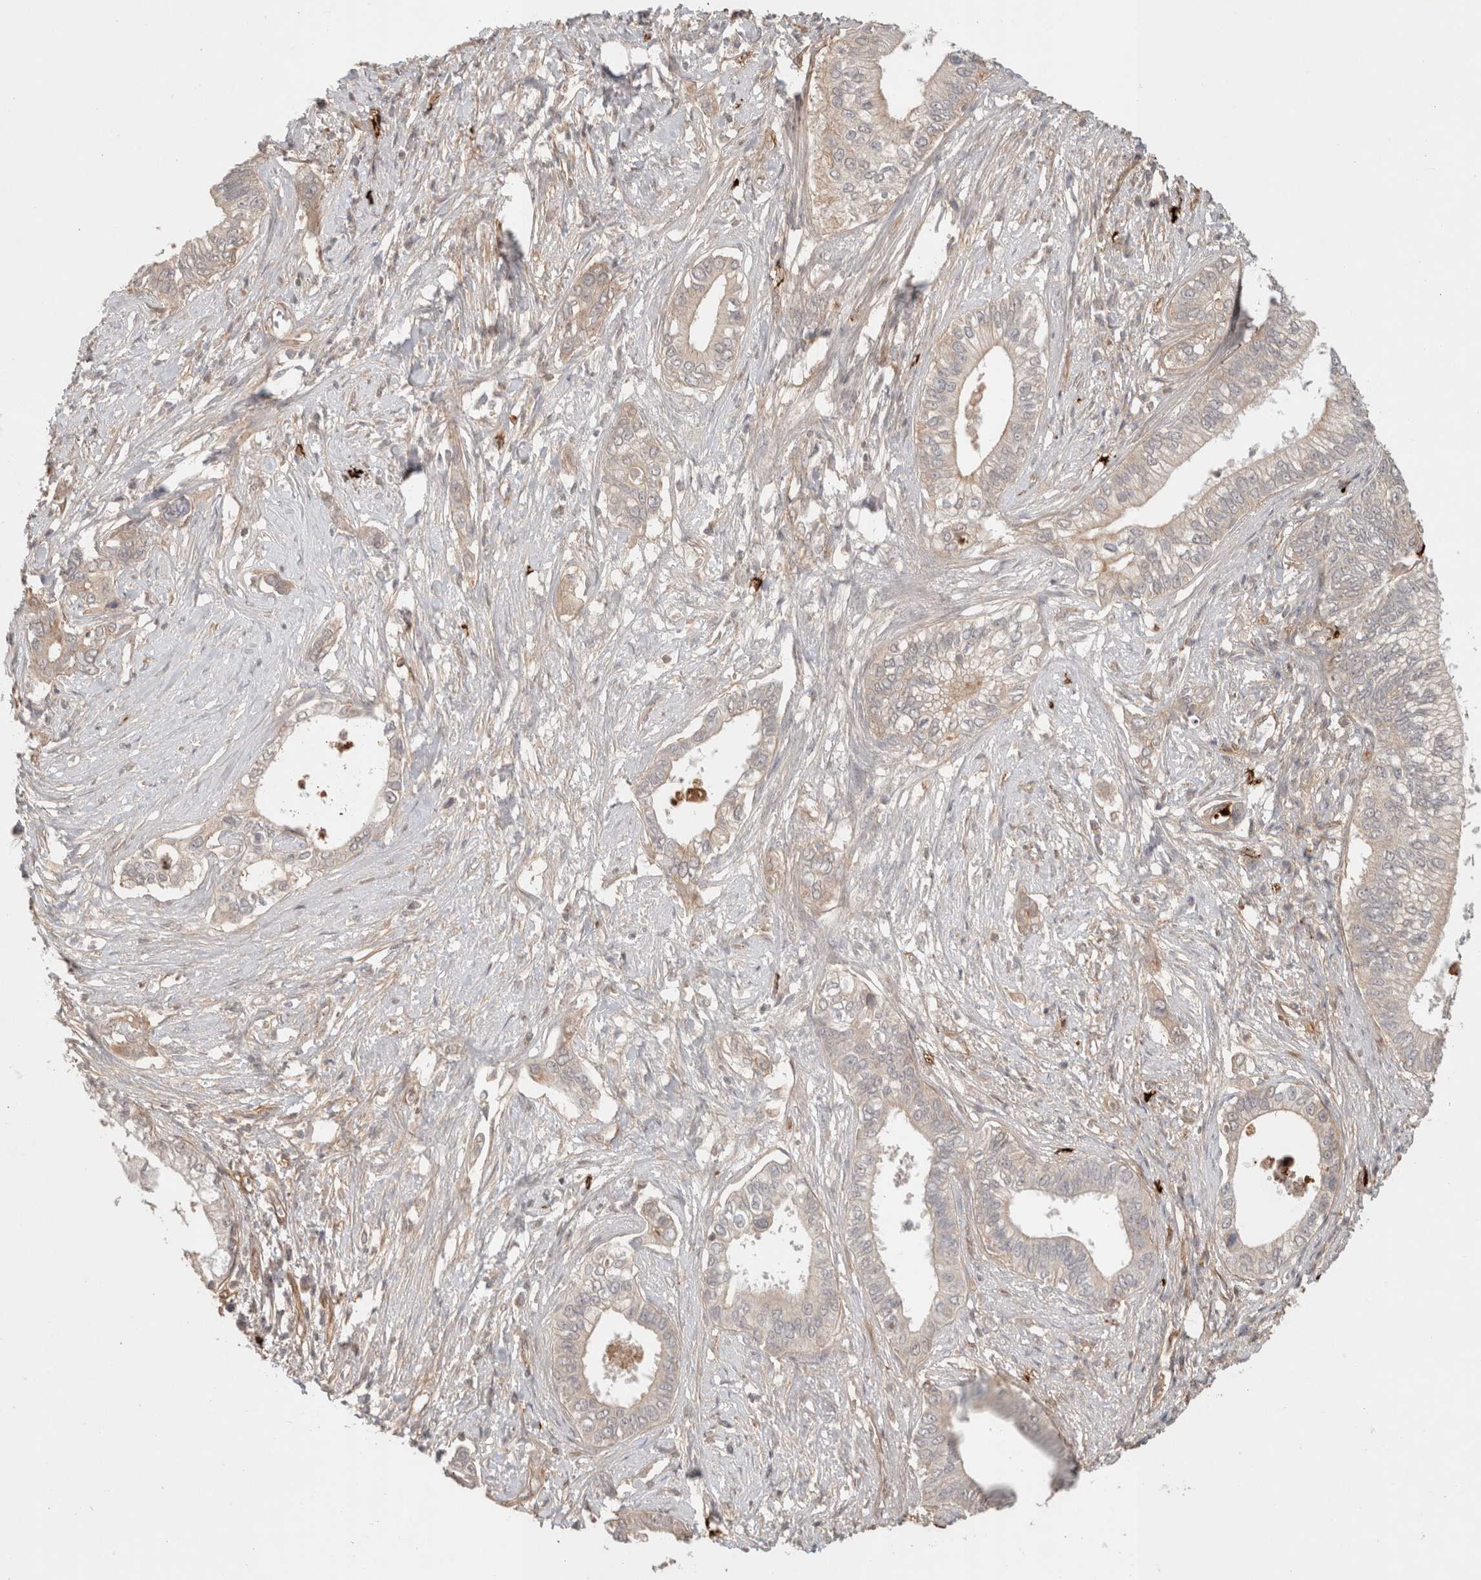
{"staining": {"intensity": "negative", "quantity": "none", "location": "none"}, "tissue": "pancreatic cancer", "cell_type": "Tumor cells", "image_type": "cancer", "snomed": [{"axis": "morphology", "description": "Normal tissue, NOS"}, {"axis": "morphology", "description": "Adenocarcinoma, NOS"}, {"axis": "topography", "description": "Pancreas"}, {"axis": "topography", "description": "Peripheral nerve tissue"}], "caption": "An immunohistochemistry (IHC) micrograph of adenocarcinoma (pancreatic) is shown. There is no staining in tumor cells of adenocarcinoma (pancreatic). (Immunohistochemistry, brightfield microscopy, high magnification).", "gene": "HSPG2", "patient": {"sex": "male", "age": 59}}